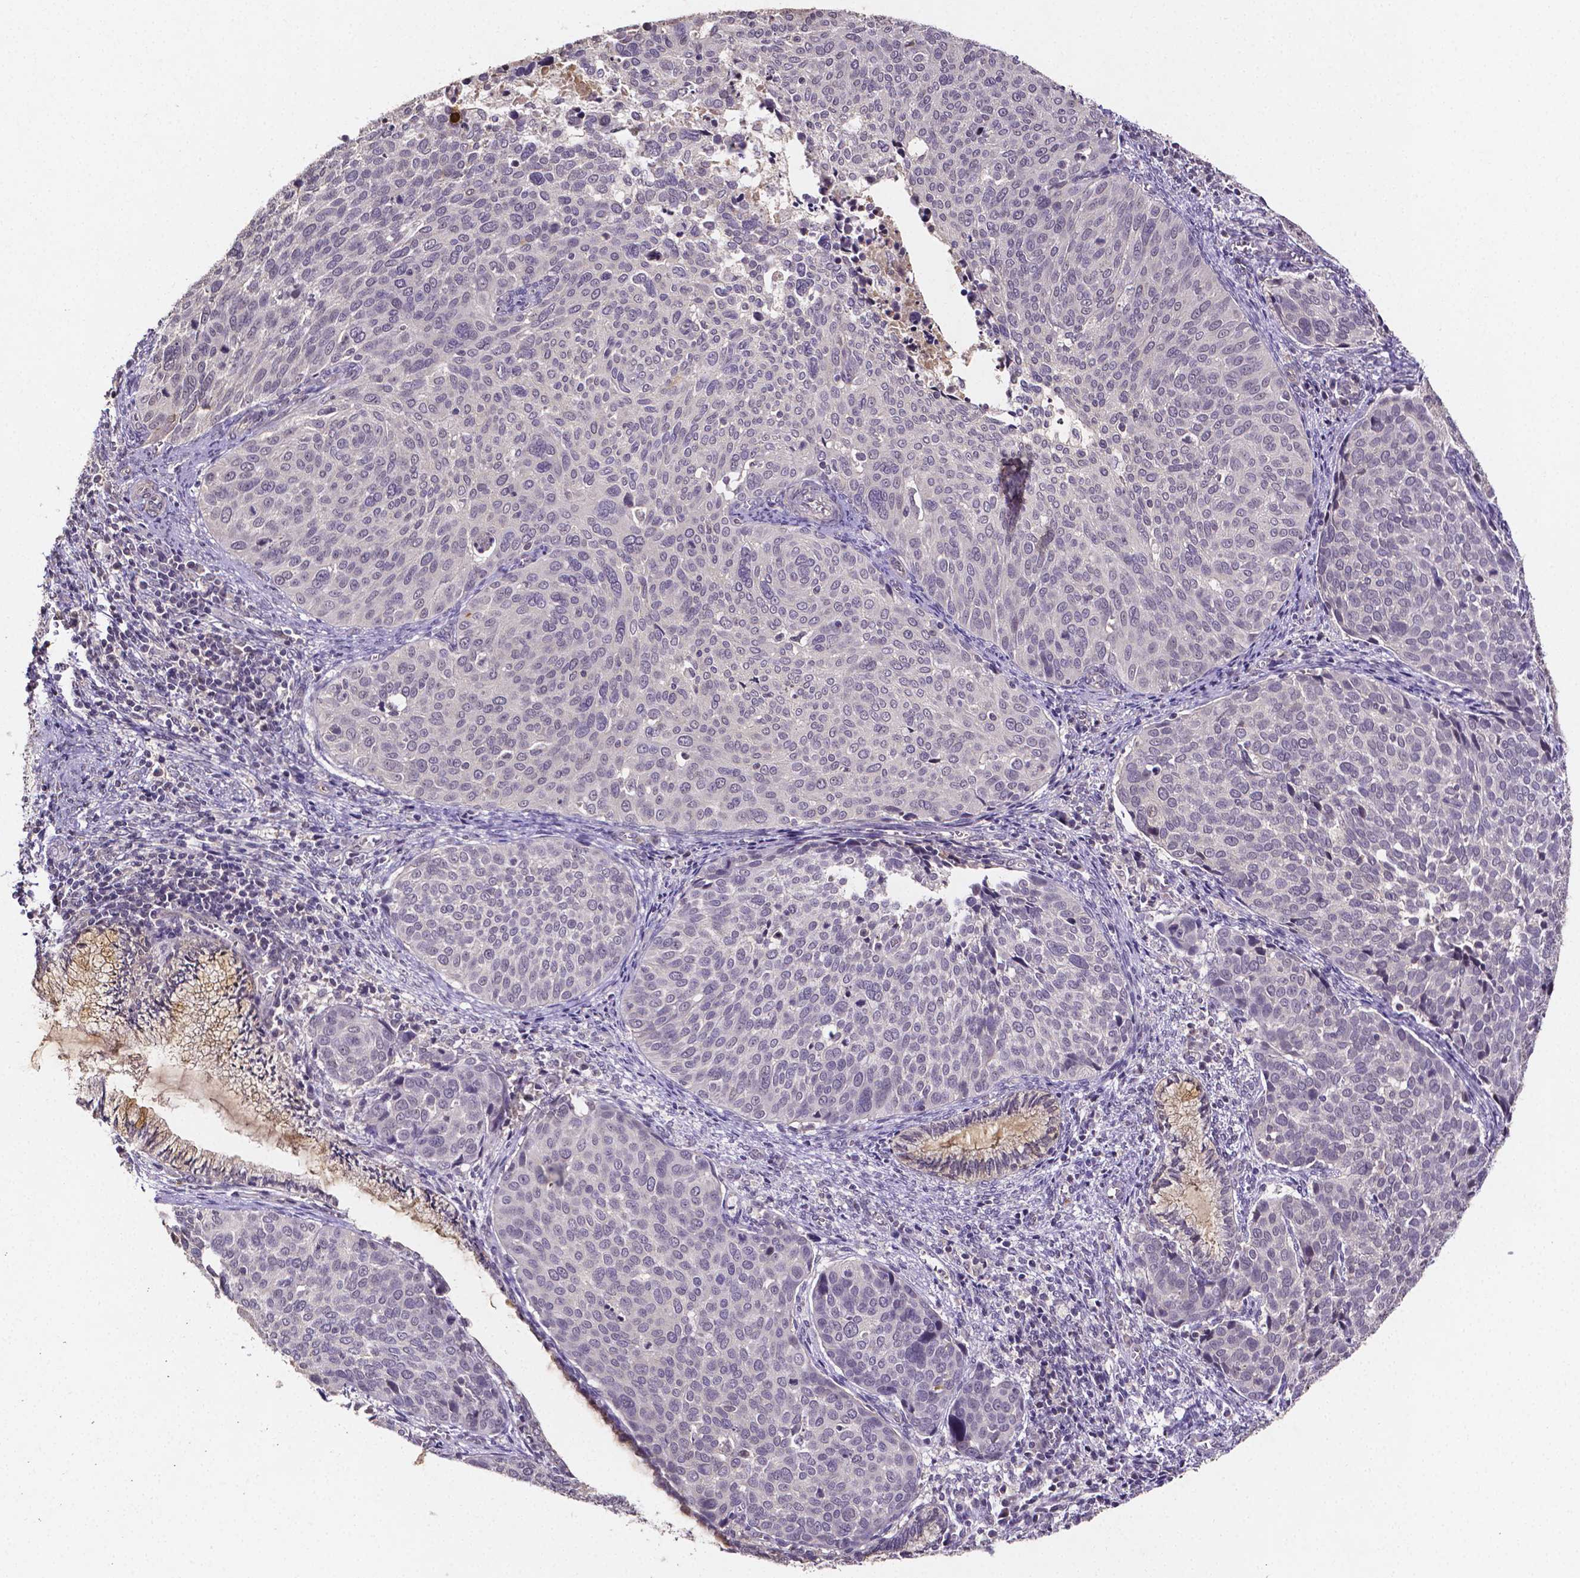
{"staining": {"intensity": "negative", "quantity": "none", "location": "none"}, "tissue": "cervical cancer", "cell_type": "Tumor cells", "image_type": "cancer", "snomed": [{"axis": "morphology", "description": "Squamous cell carcinoma, NOS"}, {"axis": "topography", "description": "Cervix"}], "caption": "Tumor cells show no significant protein staining in cervical cancer.", "gene": "NRGN", "patient": {"sex": "female", "age": 39}}